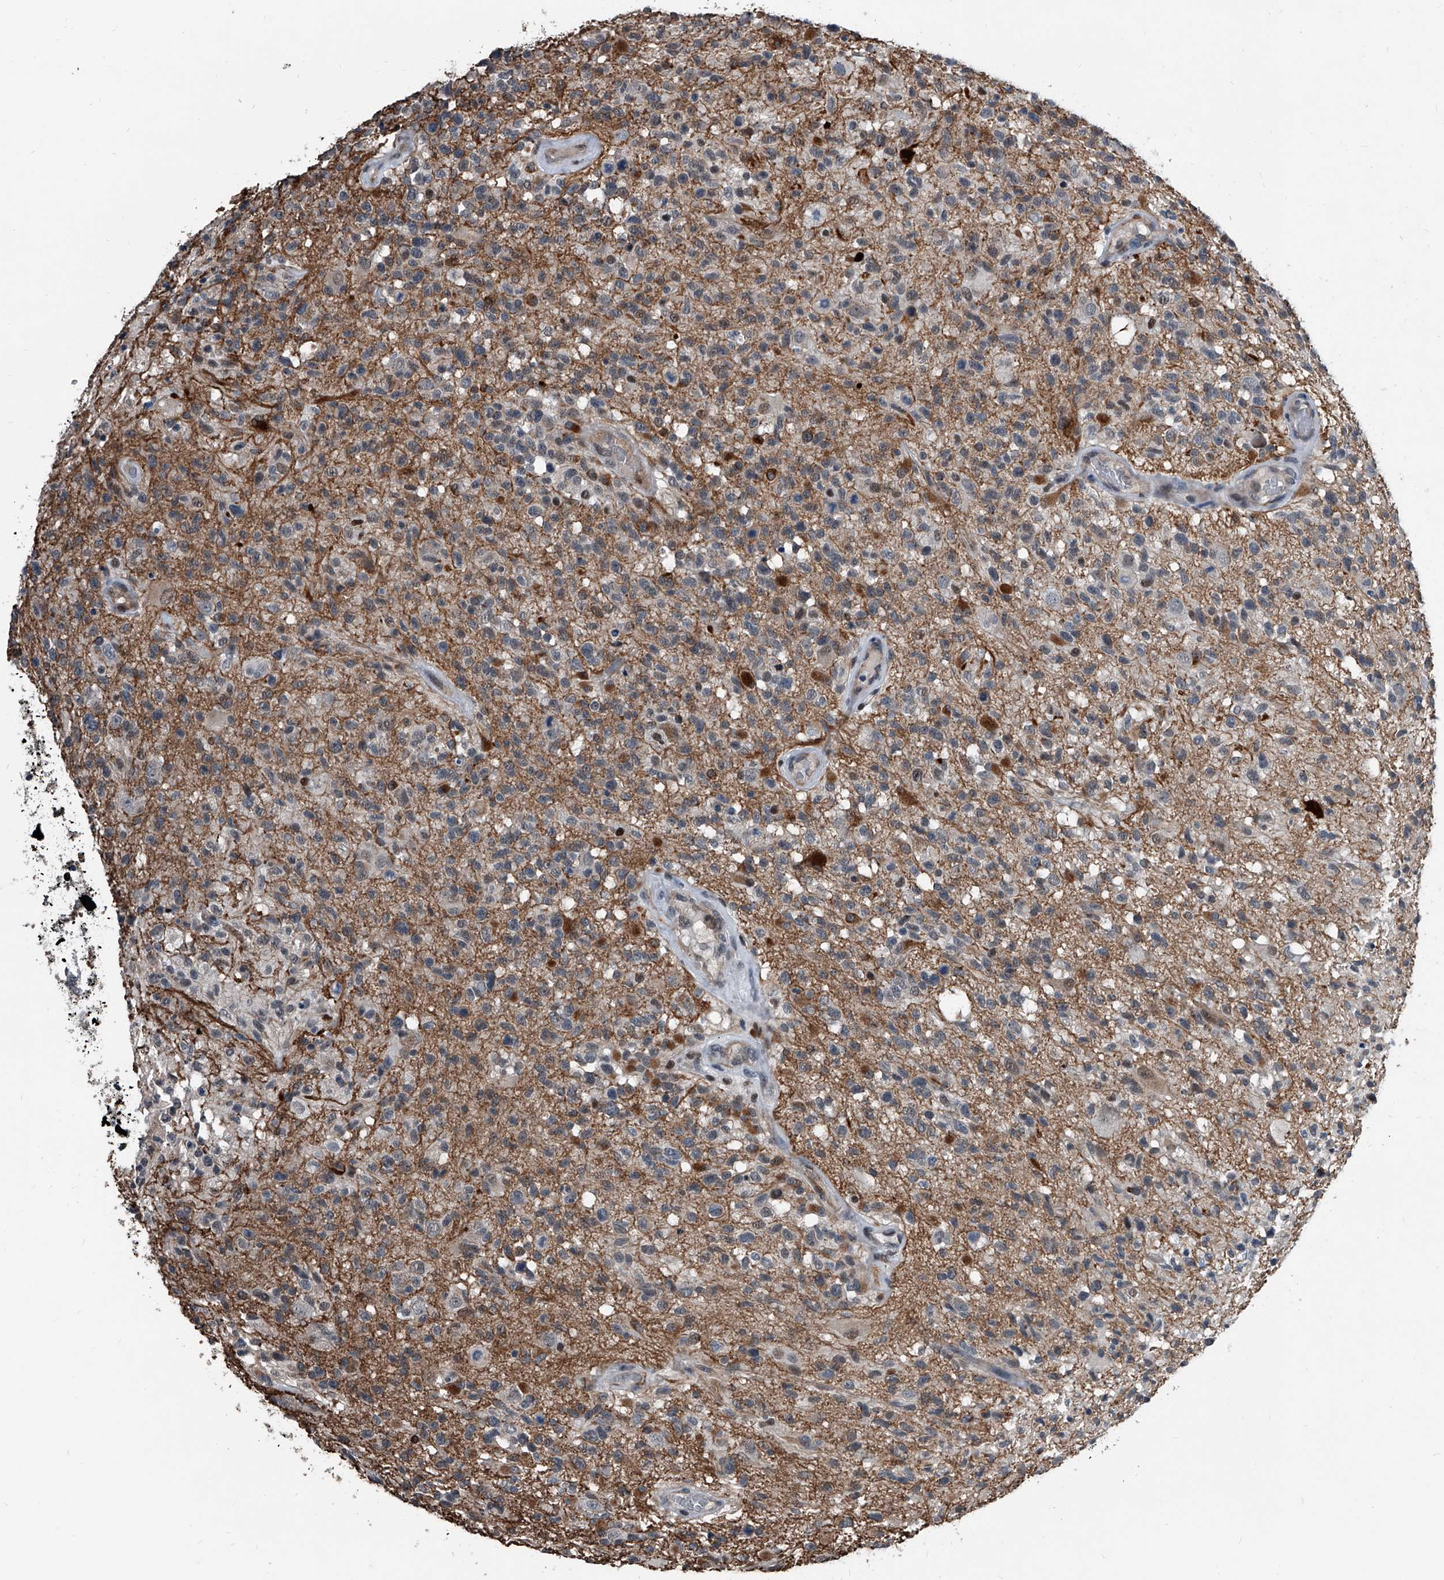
{"staining": {"intensity": "negative", "quantity": "none", "location": "none"}, "tissue": "glioma", "cell_type": "Tumor cells", "image_type": "cancer", "snomed": [{"axis": "morphology", "description": "Glioma, malignant, High grade"}, {"axis": "morphology", "description": "Glioblastoma, NOS"}, {"axis": "topography", "description": "Brain"}], "caption": "Tumor cells are negative for brown protein staining in glioma. (DAB immunohistochemistry, high magnification).", "gene": "MEN1", "patient": {"sex": "male", "age": 60}}